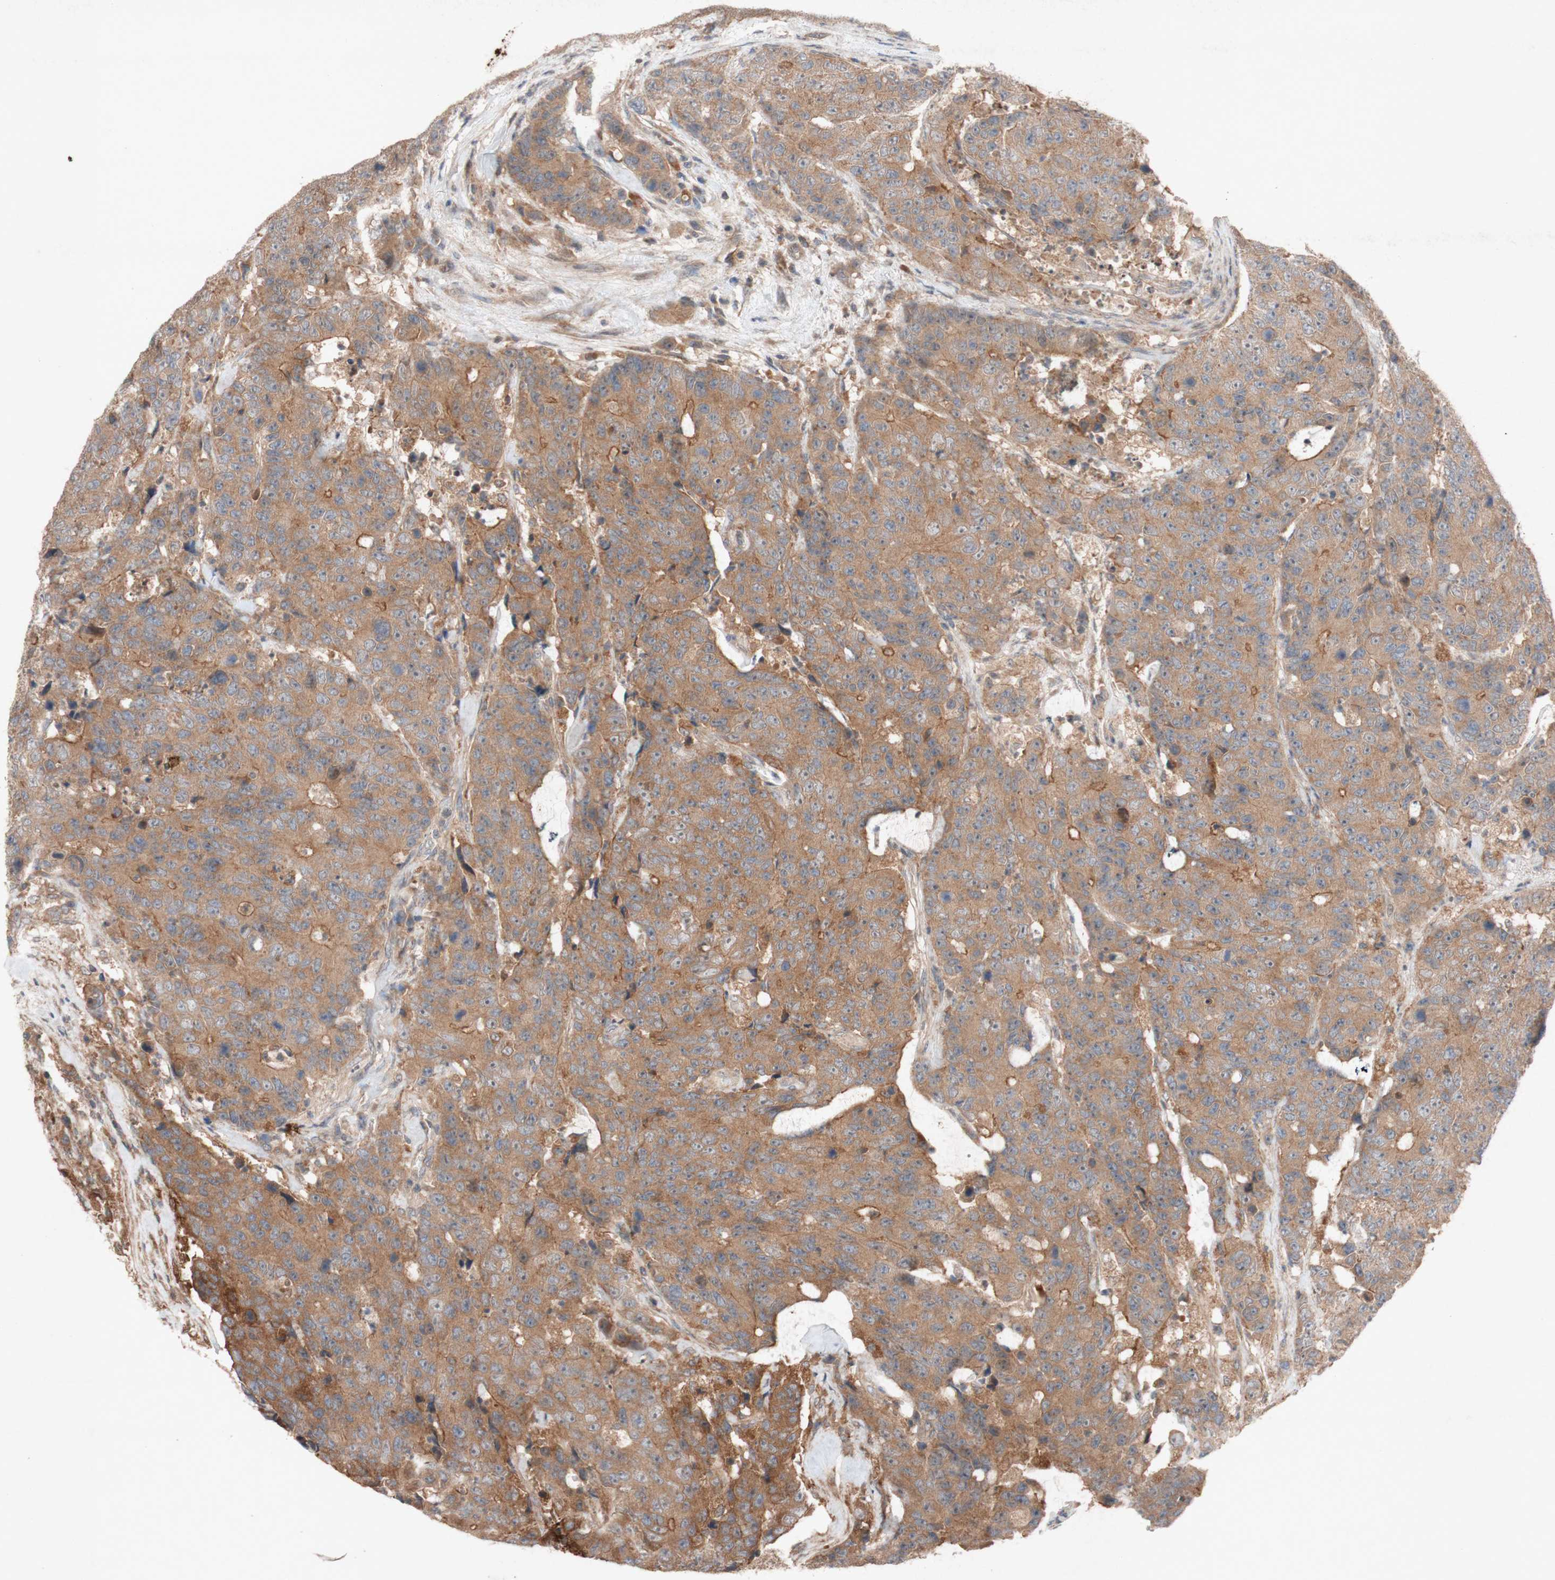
{"staining": {"intensity": "moderate", "quantity": ">75%", "location": "cytoplasmic/membranous"}, "tissue": "colorectal cancer", "cell_type": "Tumor cells", "image_type": "cancer", "snomed": [{"axis": "morphology", "description": "Adenocarcinoma, NOS"}, {"axis": "topography", "description": "Colon"}], "caption": "Brown immunohistochemical staining in human colorectal cancer (adenocarcinoma) demonstrates moderate cytoplasmic/membranous positivity in about >75% of tumor cells. Using DAB (3,3'-diaminobenzidine) (brown) and hematoxylin (blue) stains, captured at high magnification using brightfield microscopy.", "gene": "ATP6V1F", "patient": {"sex": "female", "age": 86}}